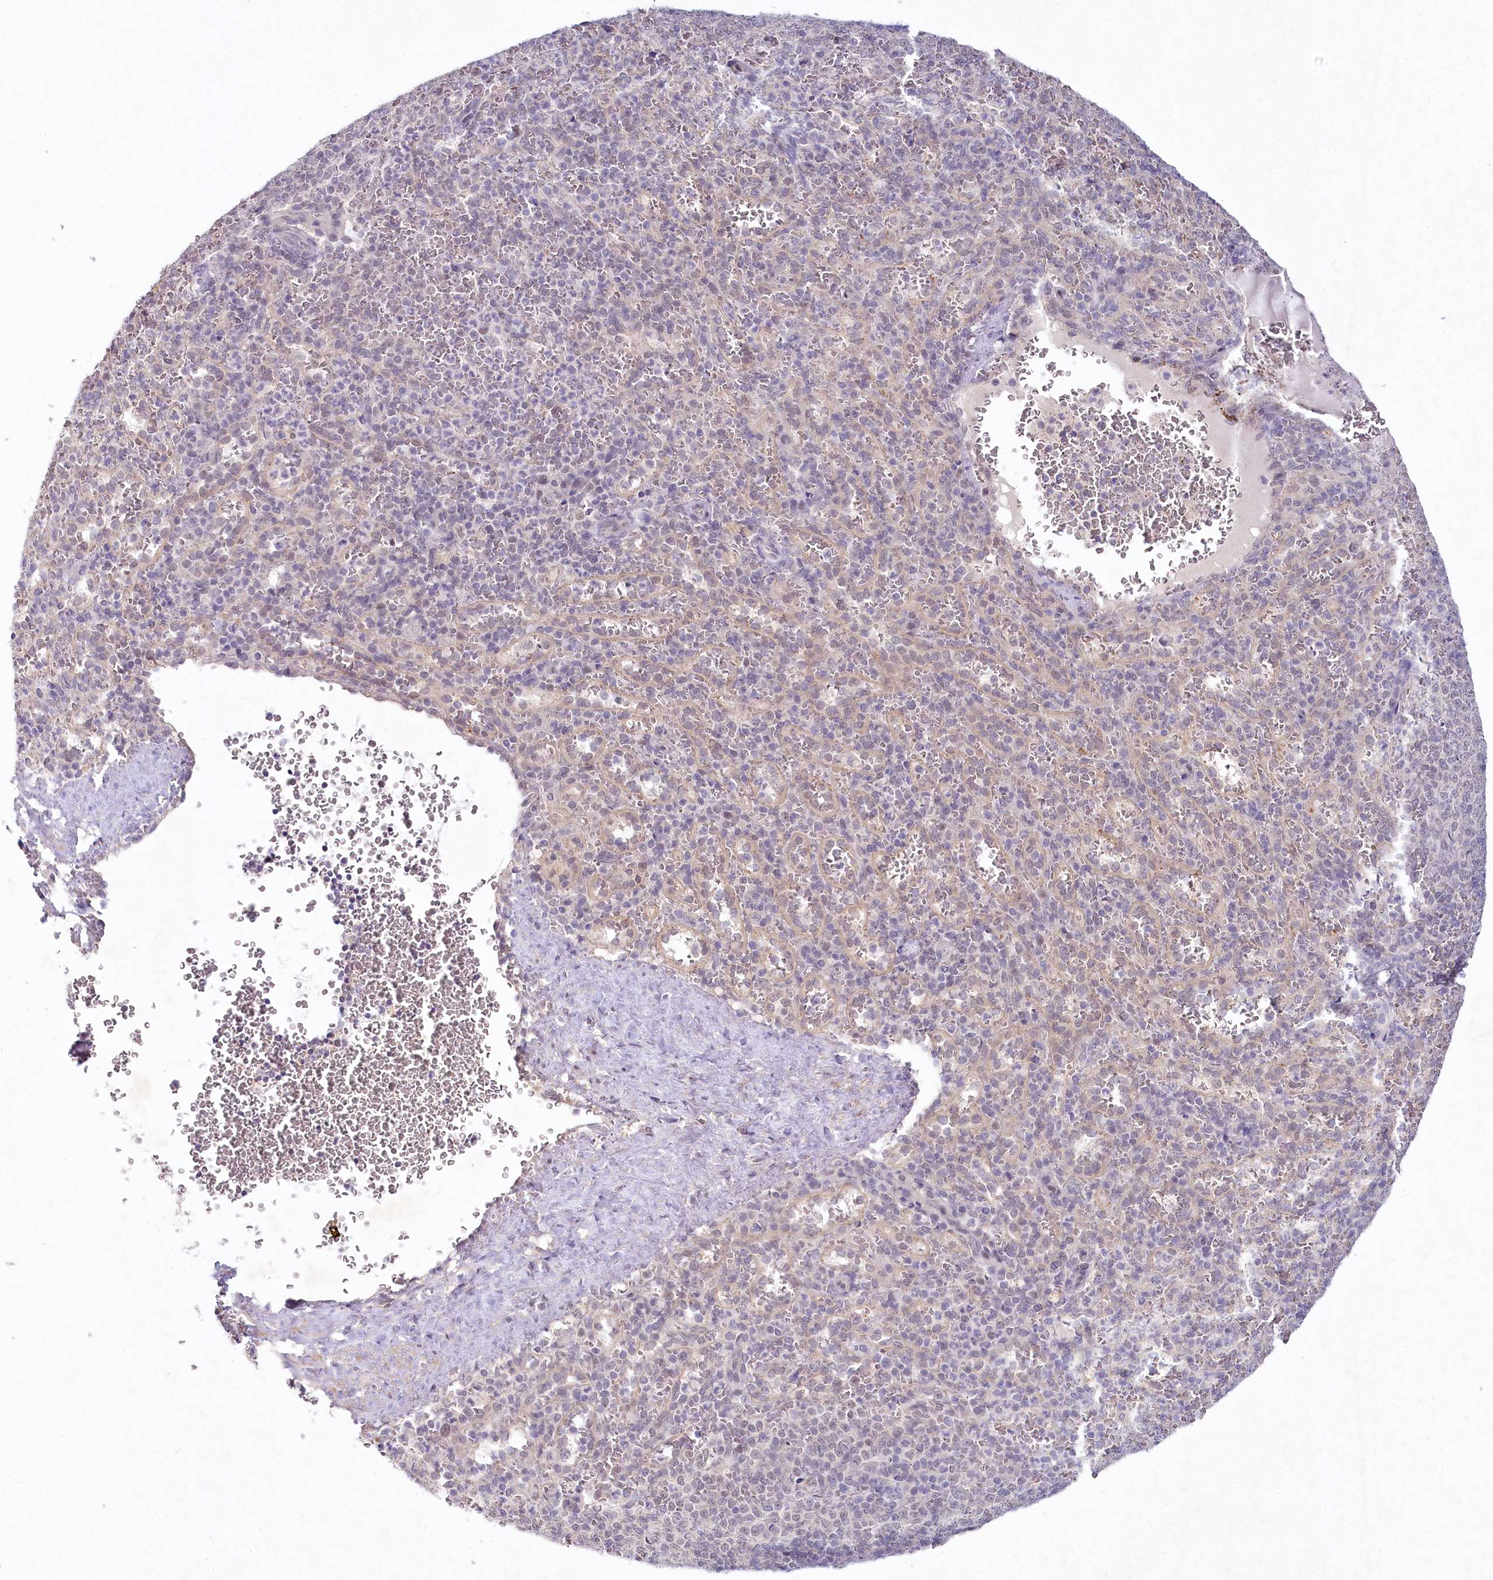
{"staining": {"intensity": "negative", "quantity": "none", "location": "none"}, "tissue": "spleen", "cell_type": "Cells in red pulp", "image_type": "normal", "snomed": [{"axis": "morphology", "description": "Normal tissue, NOS"}, {"axis": "topography", "description": "Spleen"}], "caption": "Unremarkable spleen was stained to show a protein in brown. There is no significant expression in cells in red pulp.", "gene": "AMTN", "patient": {"sex": "female", "age": 21}}